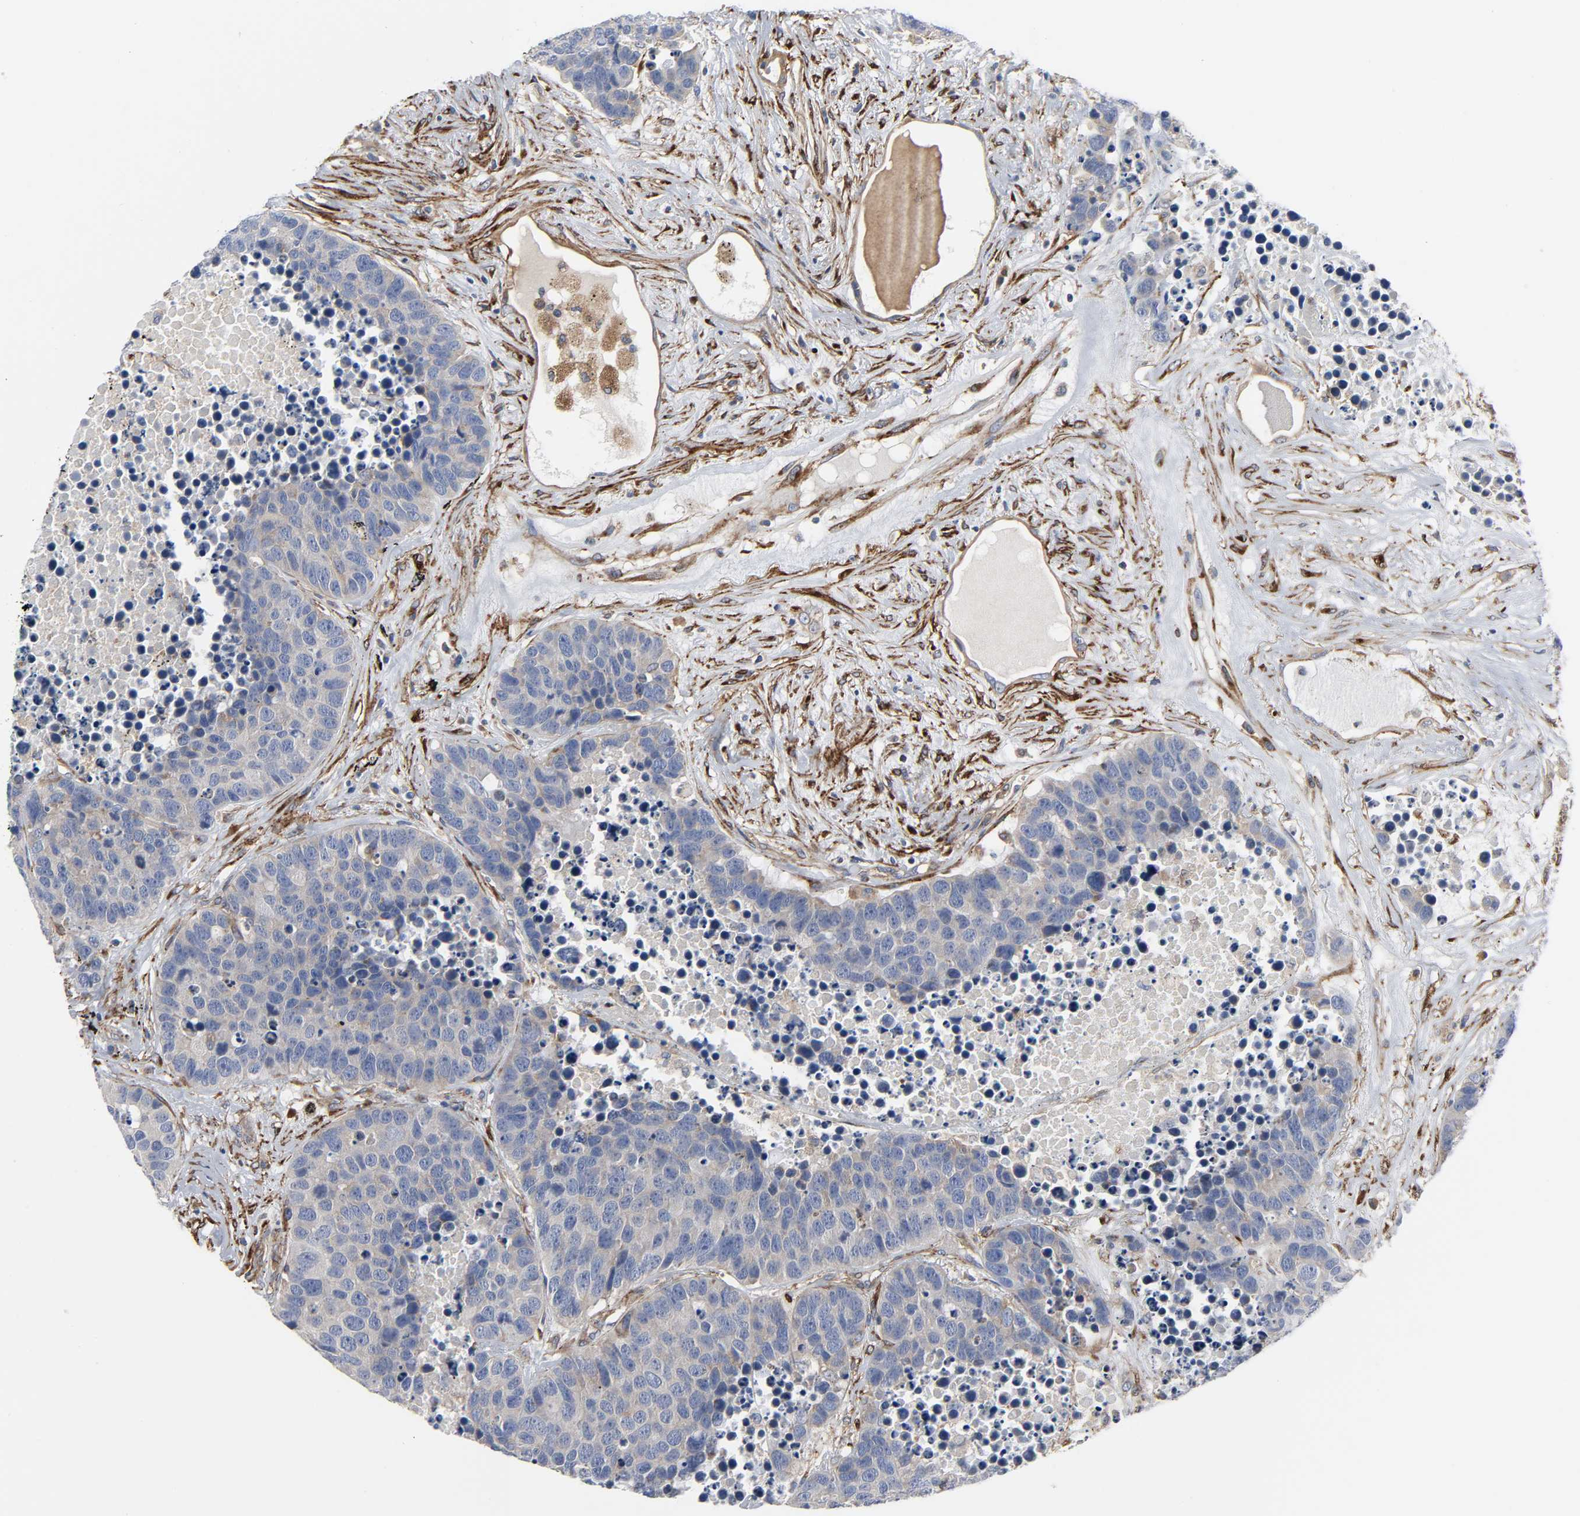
{"staining": {"intensity": "negative", "quantity": "none", "location": "none"}, "tissue": "carcinoid", "cell_type": "Tumor cells", "image_type": "cancer", "snomed": [{"axis": "morphology", "description": "Carcinoid, malignant, NOS"}, {"axis": "topography", "description": "Lung"}], "caption": "A high-resolution photomicrograph shows immunohistochemistry (IHC) staining of carcinoid, which exhibits no significant staining in tumor cells. The staining is performed using DAB (3,3'-diaminobenzidine) brown chromogen with nuclei counter-stained in using hematoxylin.", "gene": "ARHGAP1", "patient": {"sex": "male", "age": 60}}